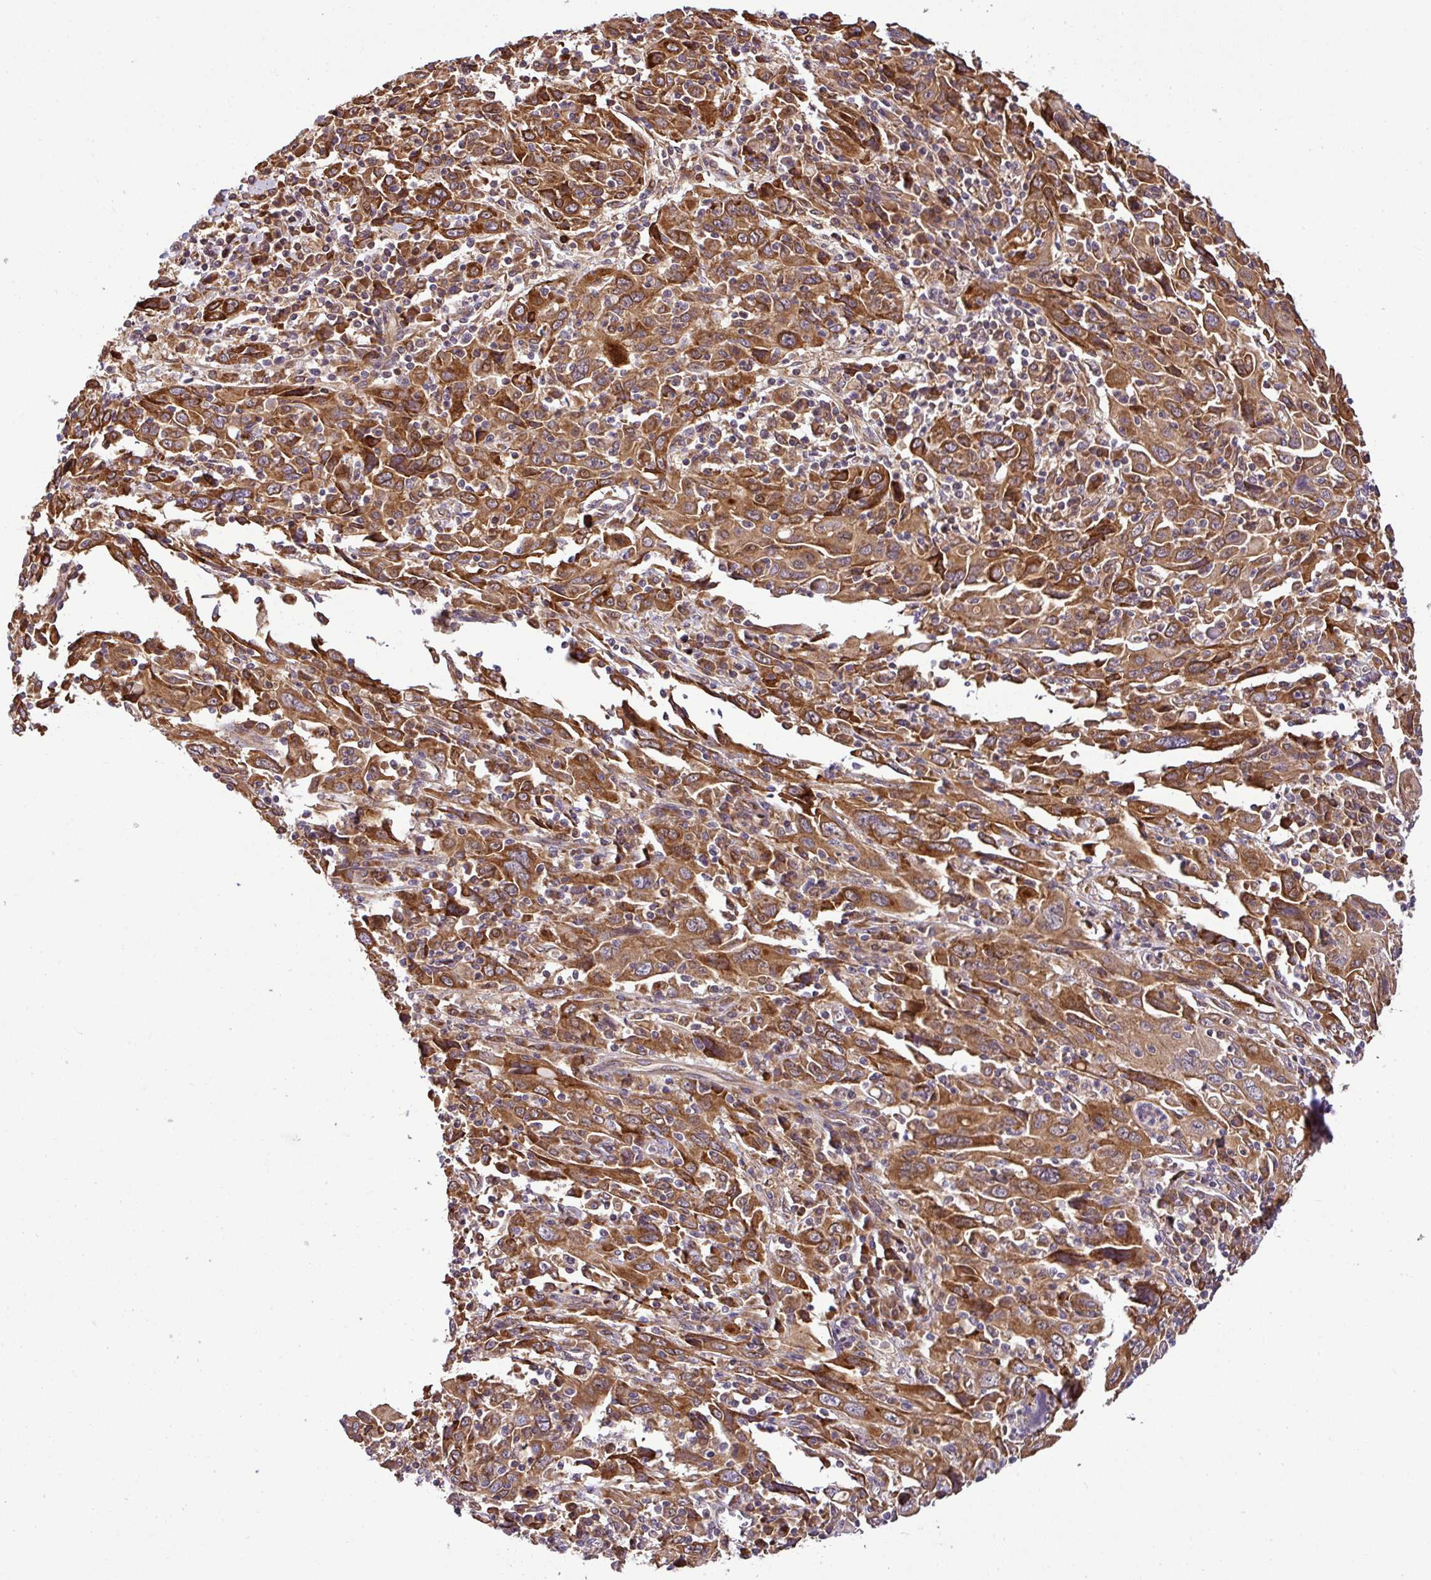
{"staining": {"intensity": "moderate", "quantity": ">75%", "location": "cytoplasmic/membranous"}, "tissue": "cervical cancer", "cell_type": "Tumor cells", "image_type": "cancer", "snomed": [{"axis": "morphology", "description": "Squamous cell carcinoma, NOS"}, {"axis": "topography", "description": "Cervix"}], "caption": "This is an image of immunohistochemistry staining of cervical squamous cell carcinoma, which shows moderate expression in the cytoplasmic/membranous of tumor cells.", "gene": "DLGAP4", "patient": {"sex": "female", "age": 46}}